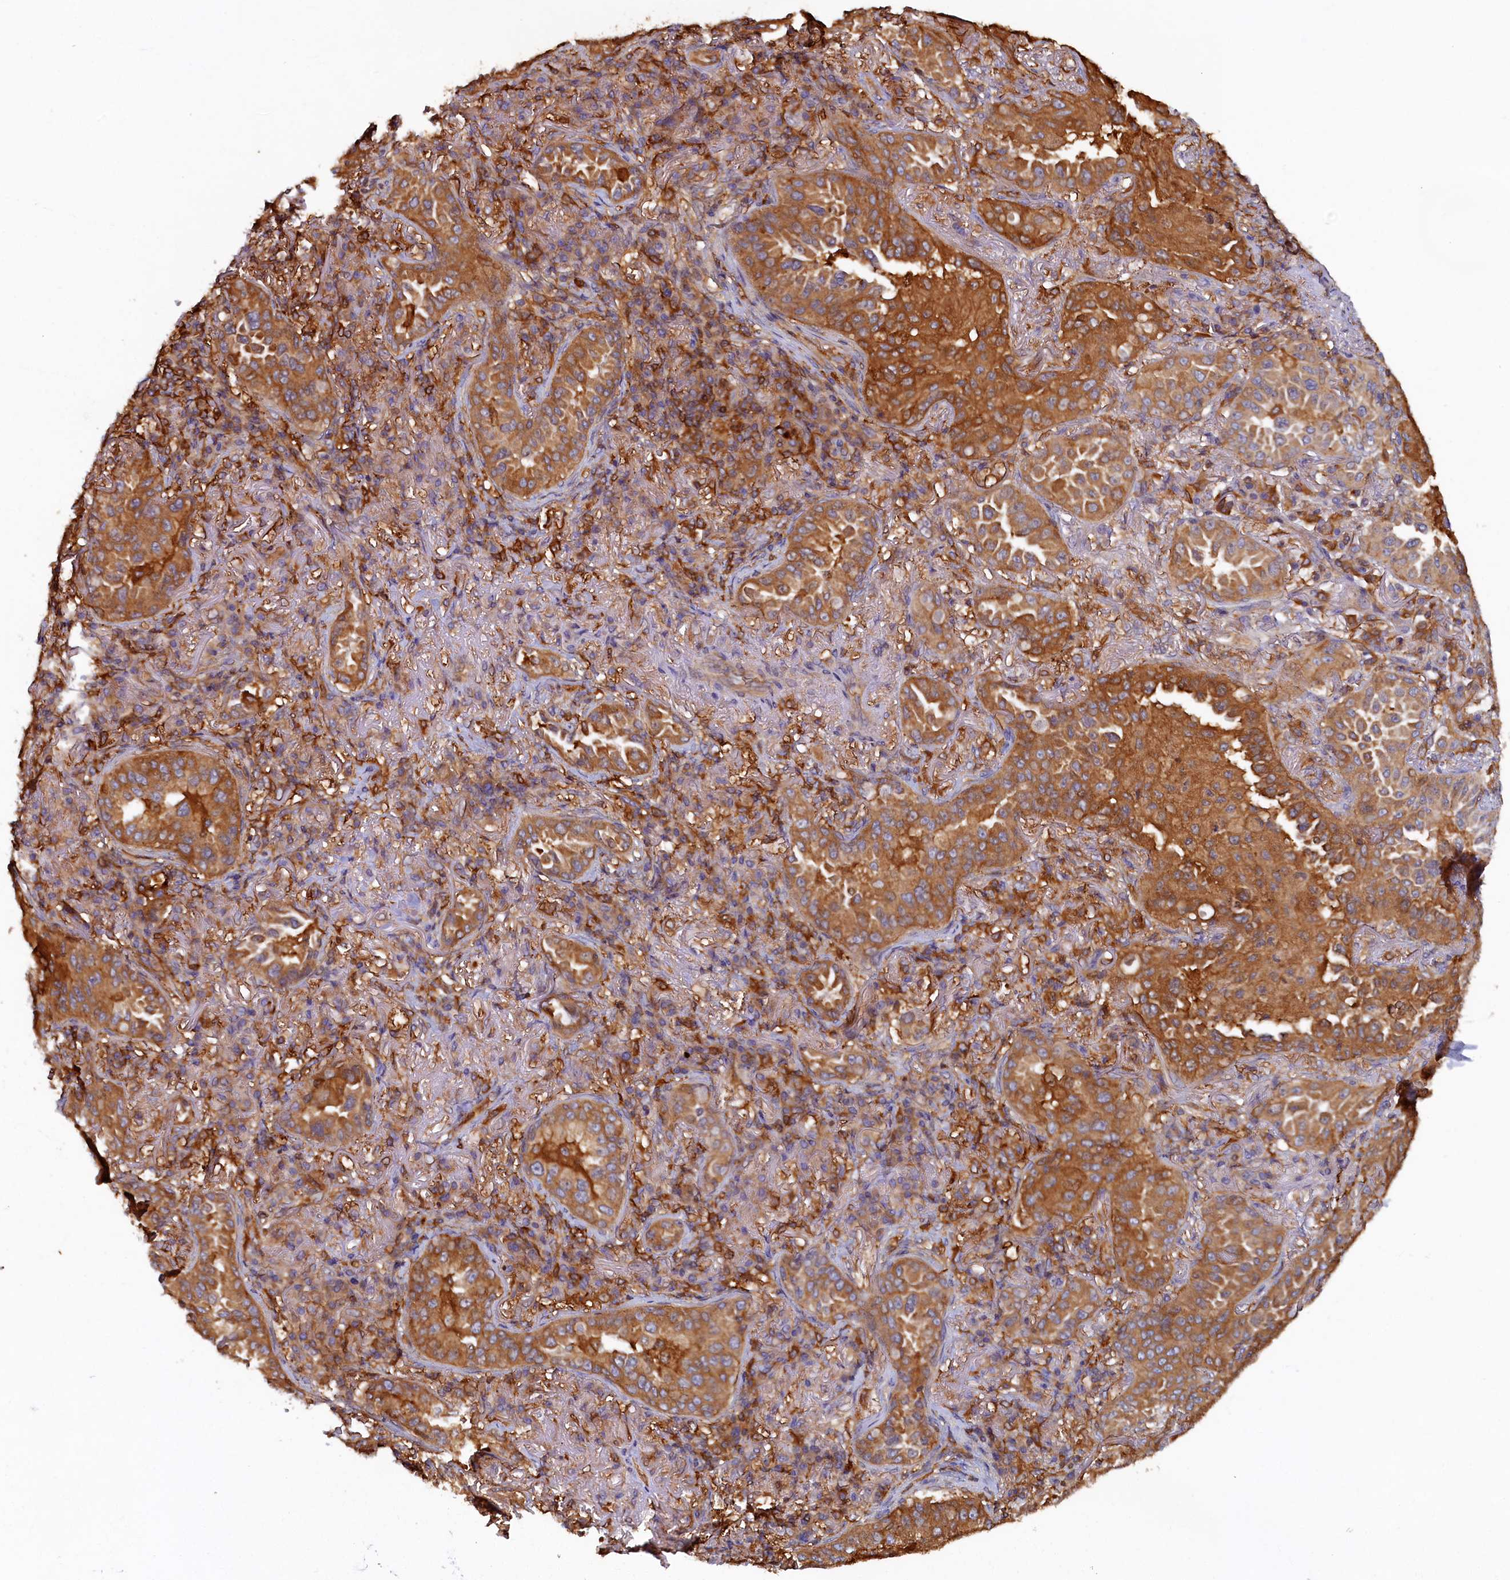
{"staining": {"intensity": "strong", "quantity": ">75%", "location": "cytoplasmic/membranous"}, "tissue": "lung cancer", "cell_type": "Tumor cells", "image_type": "cancer", "snomed": [{"axis": "morphology", "description": "Adenocarcinoma, NOS"}, {"axis": "topography", "description": "Lung"}], "caption": "The micrograph displays a brown stain indicating the presence of a protein in the cytoplasmic/membranous of tumor cells in lung cancer (adenocarcinoma).", "gene": "TIMM8B", "patient": {"sex": "female", "age": 69}}